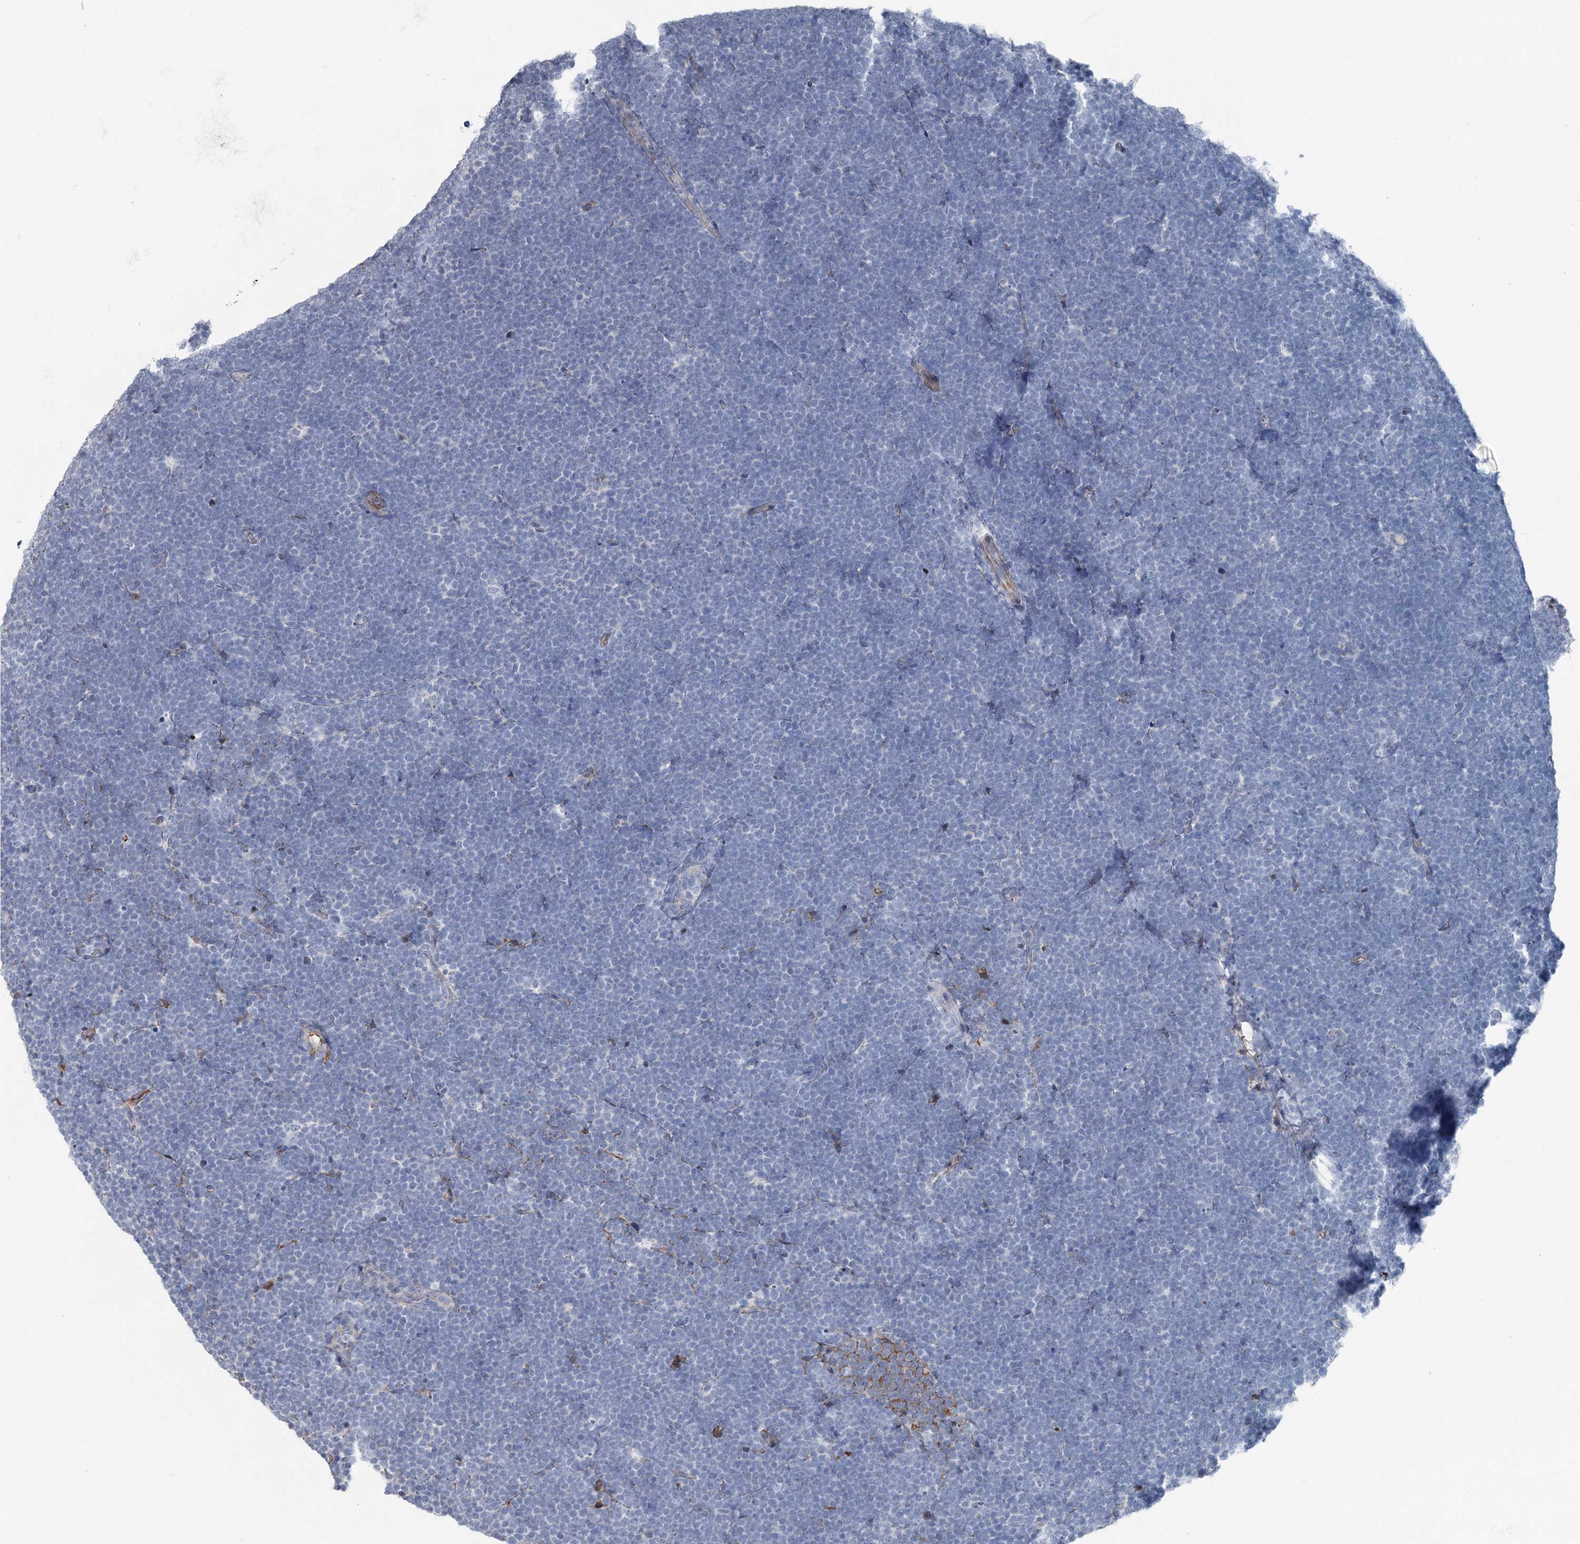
{"staining": {"intensity": "negative", "quantity": "none", "location": "none"}, "tissue": "lymphoma", "cell_type": "Tumor cells", "image_type": "cancer", "snomed": [{"axis": "morphology", "description": "Malignant lymphoma, non-Hodgkin's type, High grade"}, {"axis": "topography", "description": "Lymph node"}], "caption": "IHC photomicrograph of human high-grade malignant lymphoma, non-Hodgkin's type stained for a protein (brown), which exhibits no positivity in tumor cells.", "gene": "FAM120B", "patient": {"sex": "male", "age": 13}}